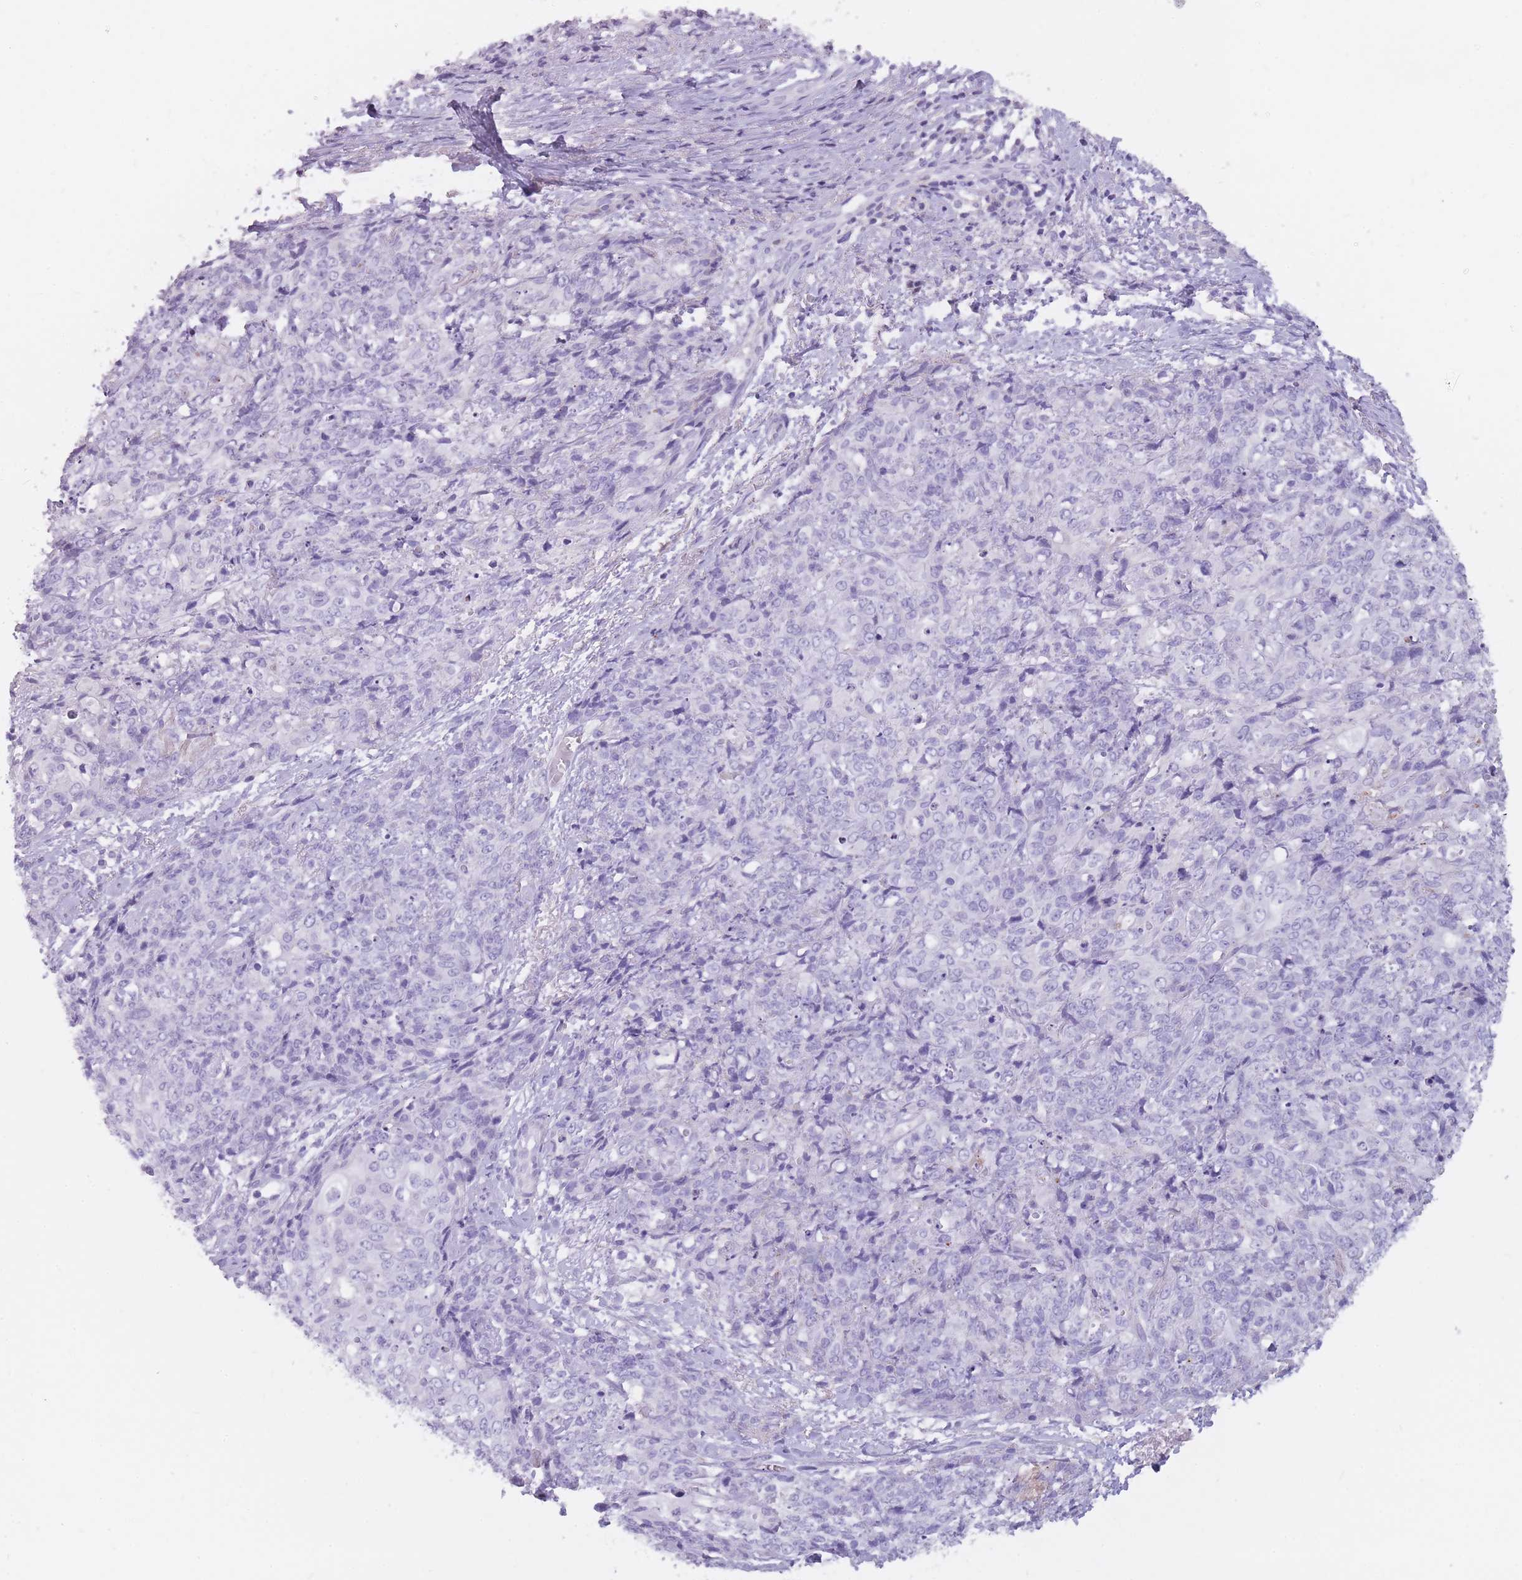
{"staining": {"intensity": "negative", "quantity": "none", "location": "none"}, "tissue": "skin cancer", "cell_type": "Tumor cells", "image_type": "cancer", "snomed": [{"axis": "morphology", "description": "Squamous cell carcinoma, NOS"}, {"axis": "topography", "description": "Skin"}, {"axis": "topography", "description": "Vulva"}], "caption": "An immunohistochemistry (IHC) micrograph of skin cancer (squamous cell carcinoma) is shown. There is no staining in tumor cells of skin cancer (squamous cell carcinoma).", "gene": "CR1L", "patient": {"sex": "female", "age": 85}}